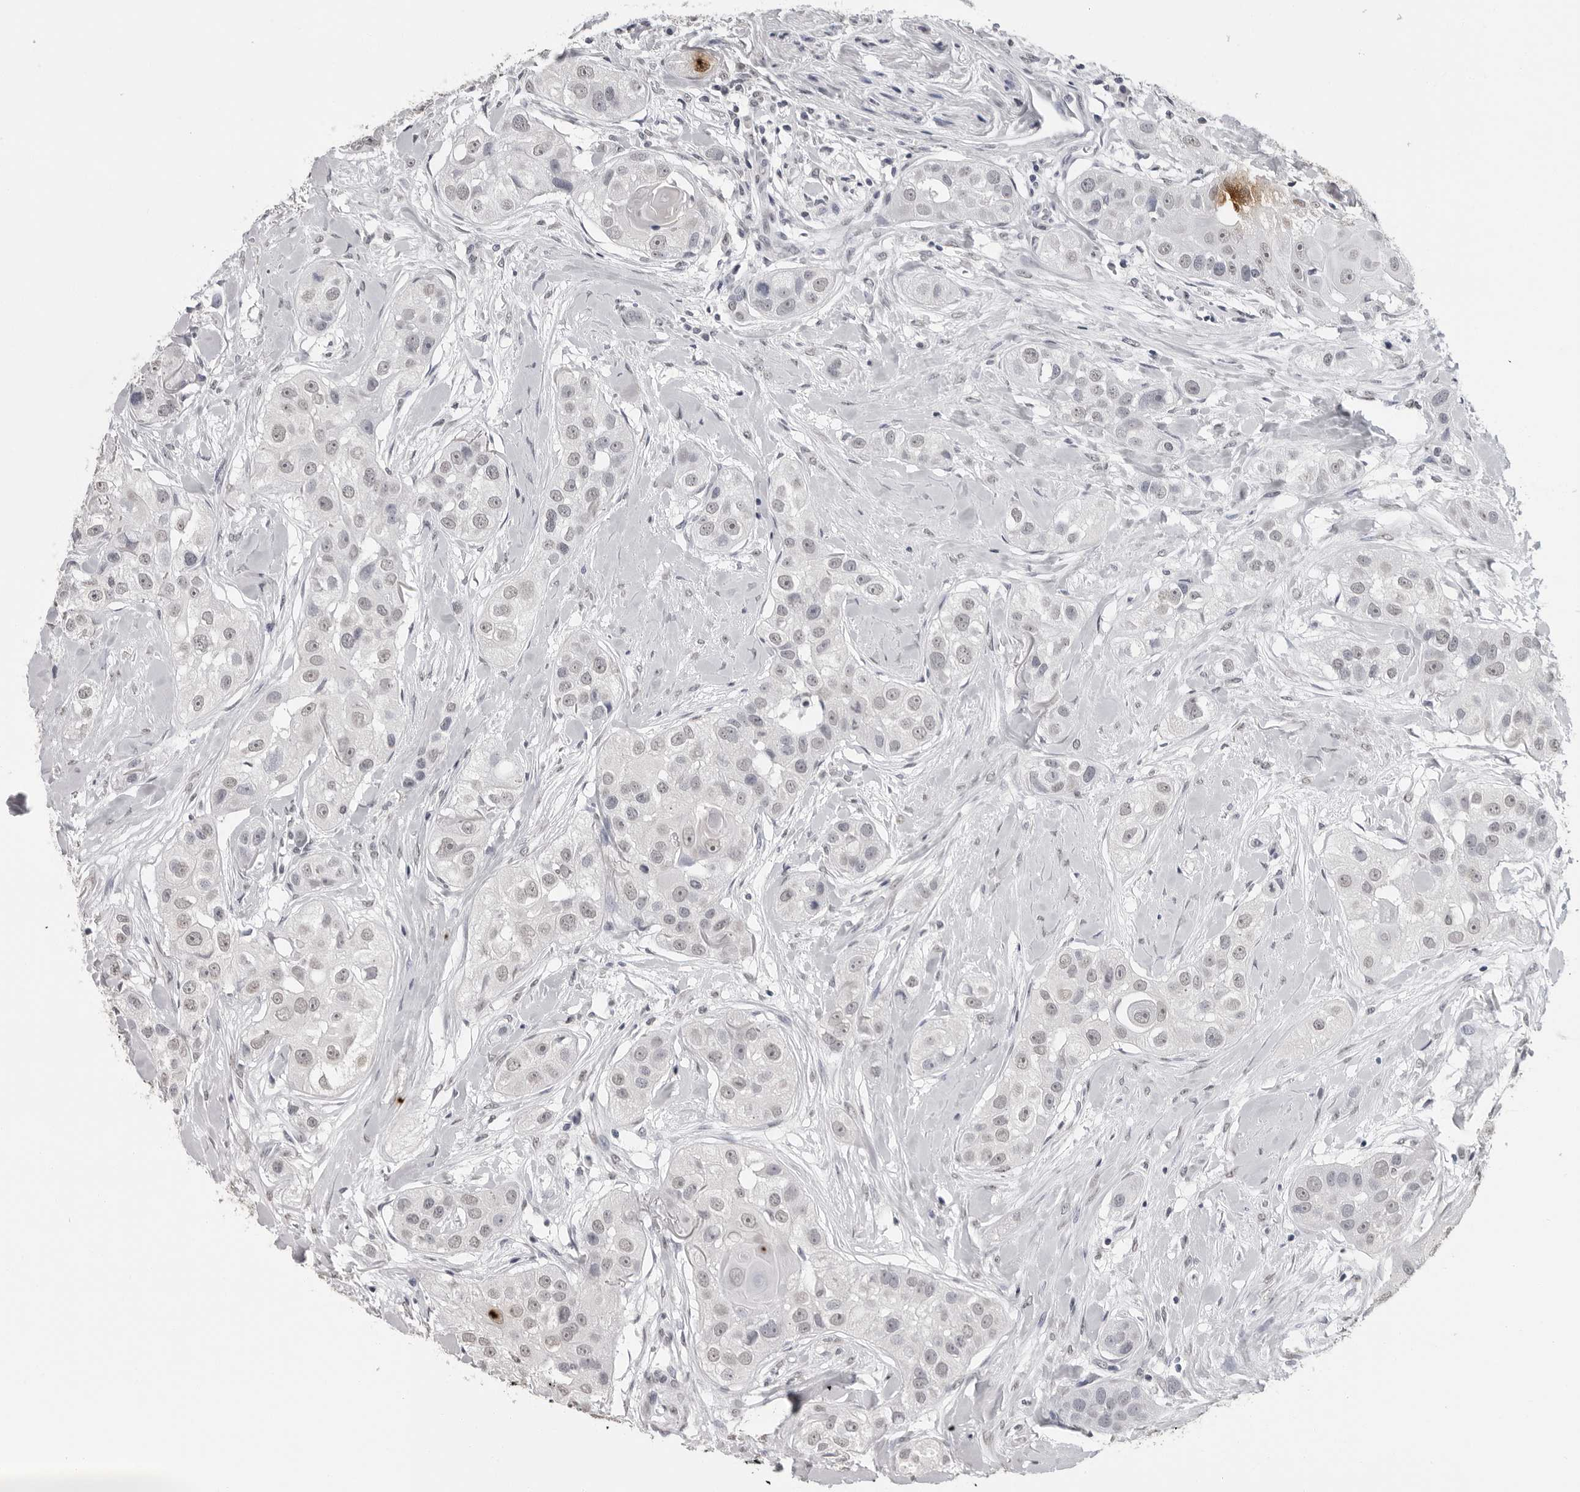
{"staining": {"intensity": "weak", "quantity": ">75%", "location": "nuclear"}, "tissue": "head and neck cancer", "cell_type": "Tumor cells", "image_type": "cancer", "snomed": [{"axis": "morphology", "description": "Normal tissue, NOS"}, {"axis": "morphology", "description": "Squamous cell carcinoma, NOS"}, {"axis": "topography", "description": "Skeletal muscle"}, {"axis": "topography", "description": "Head-Neck"}], "caption": "A high-resolution image shows IHC staining of head and neck cancer (squamous cell carcinoma), which exhibits weak nuclear expression in approximately >75% of tumor cells.", "gene": "HEPACAM", "patient": {"sex": "male", "age": 51}}